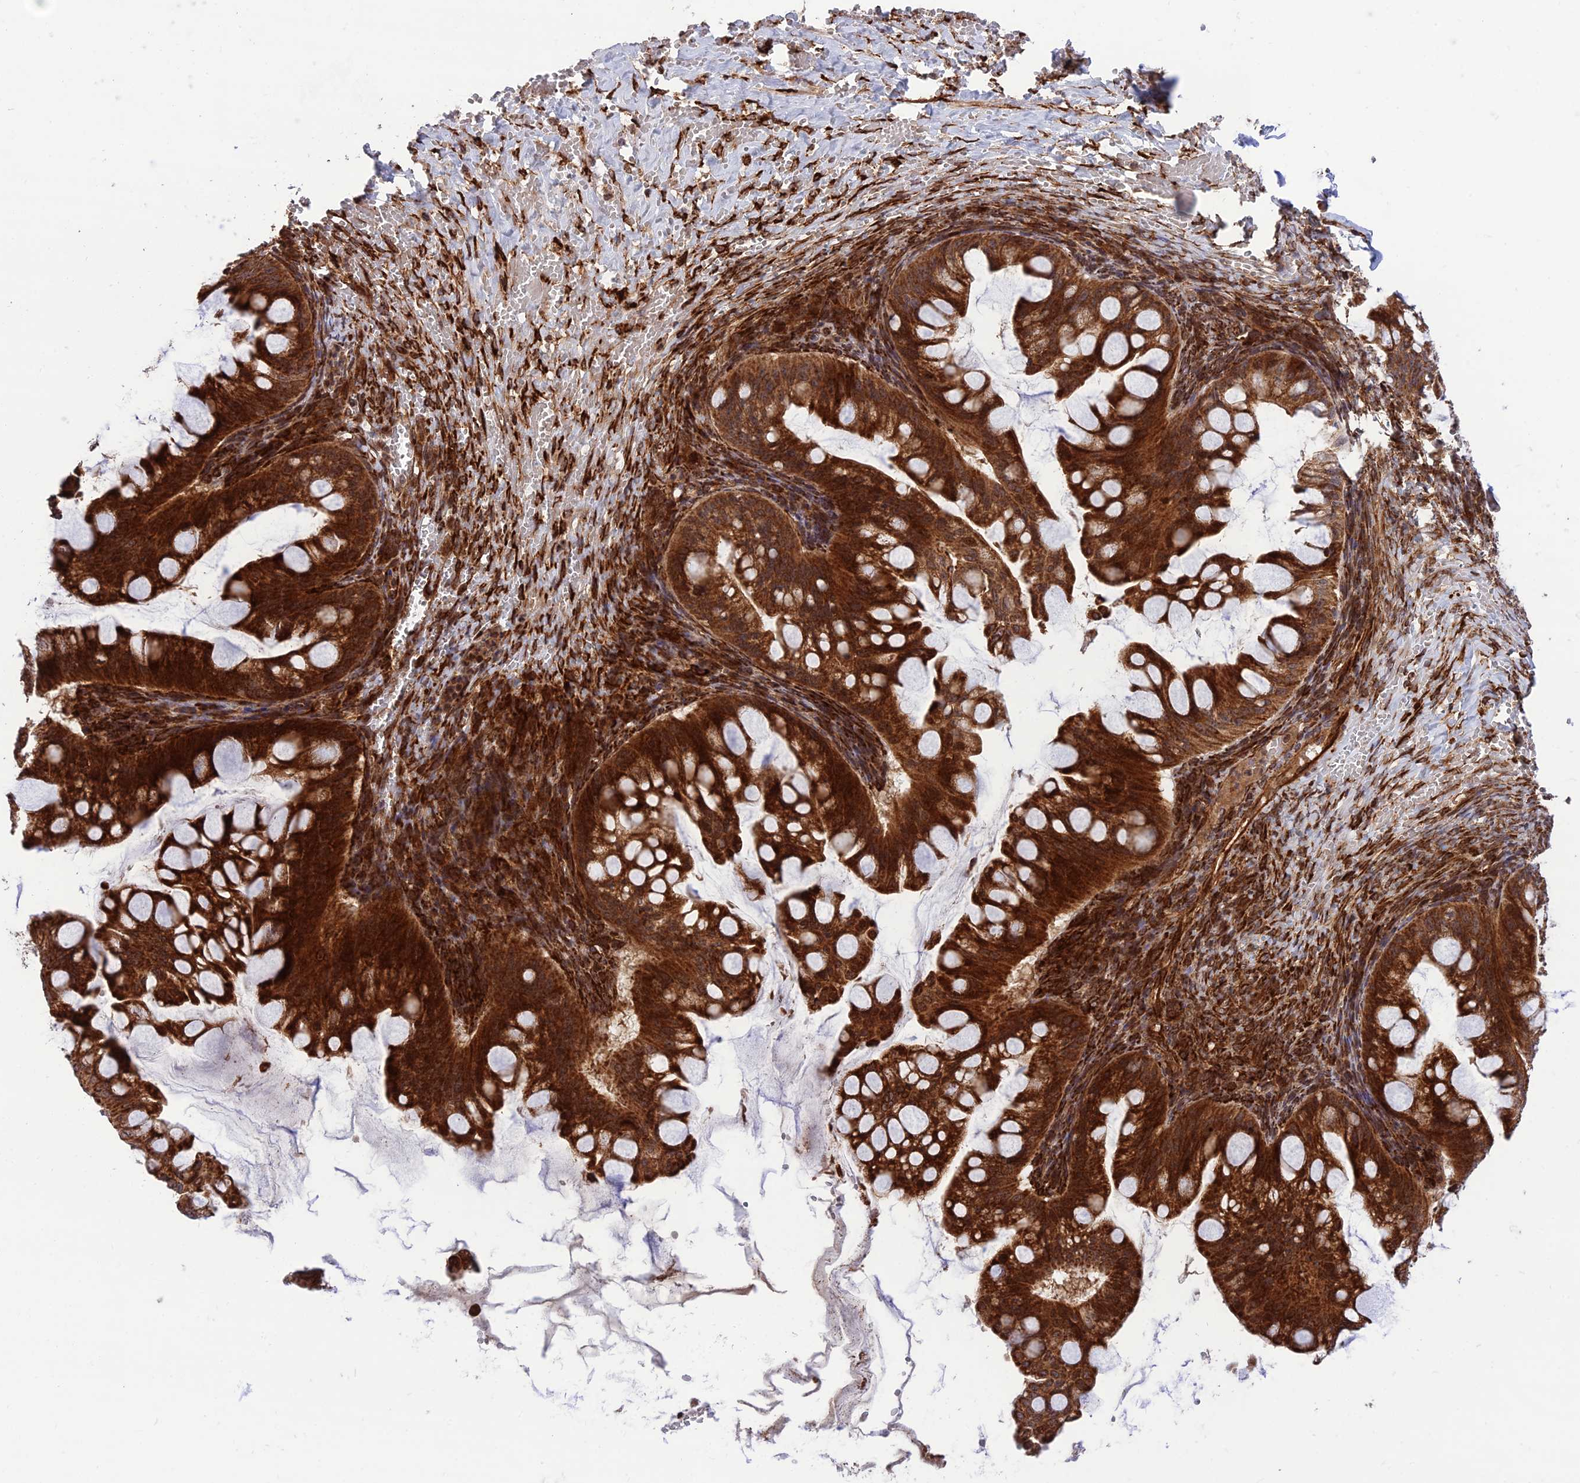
{"staining": {"intensity": "strong", "quantity": ">75%", "location": "cytoplasmic/membranous"}, "tissue": "ovarian cancer", "cell_type": "Tumor cells", "image_type": "cancer", "snomed": [{"axis": "morphology", "description": "Cystadenocarcinoma, mucinous, NOS"}, {"axis": "topography", "description": "Ovary"}], "caption": "Protein expression analysis of ovarian cancer (mucinous cystadenocarcinoma) displays strong cytoplasmic/membranous positivity in about >75% of tumor cells. (brown staining indicates protein expression, while blue staining denotes nuclei).", "gene": "CRTAP", "patient": {"sex": "female", "age": 73}}